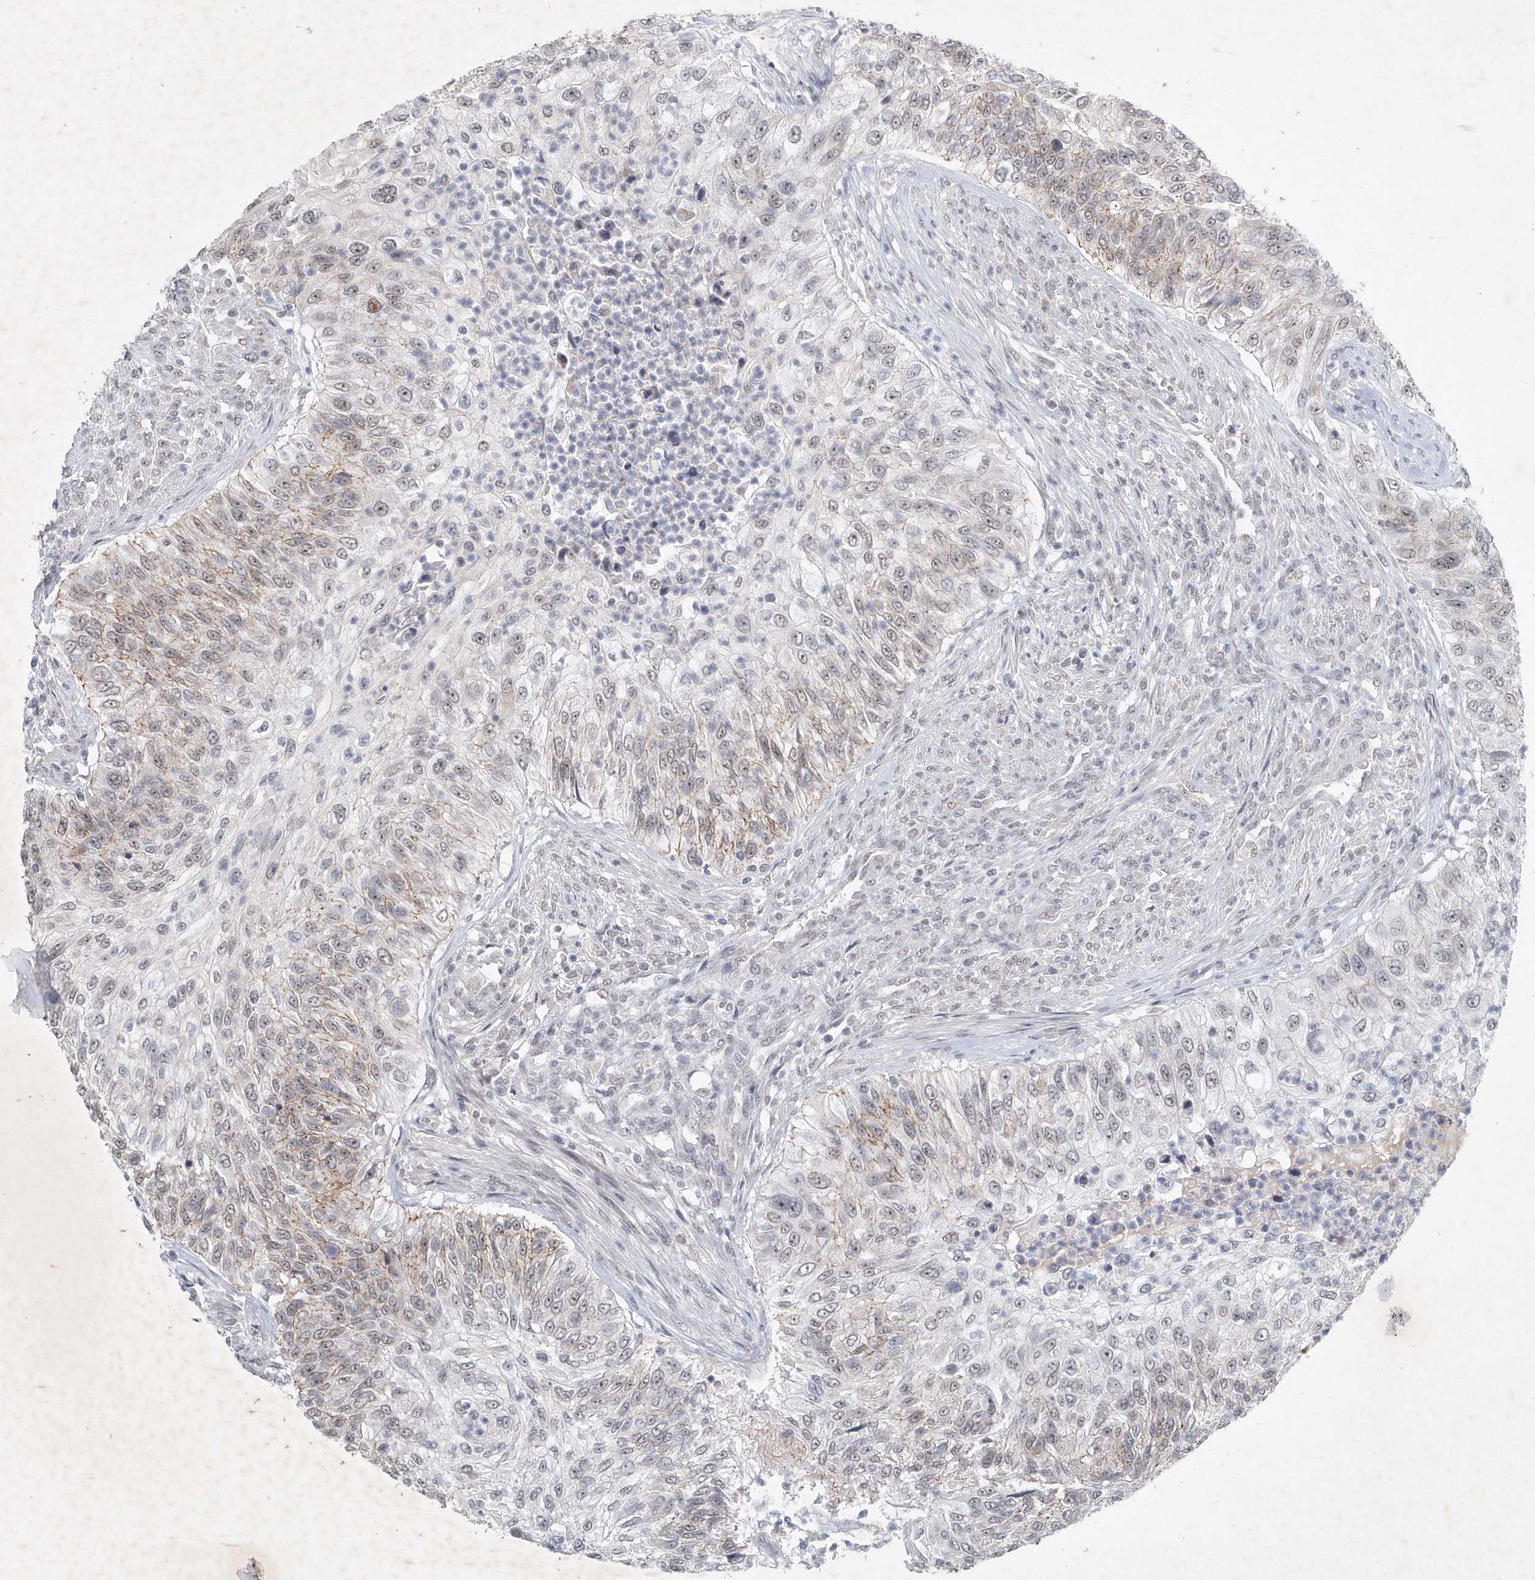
{"staining": {"intensity": "negative", "quantity": "none", "location": "none"}, "tissue": "urothelial cancer", "cell_type": "Tumor cells", "image_type": "cancer", "snomed": [{"axis": "morphology", "description": "Urothelial carcinoma, High grade"}, {"axis": "topography", "description": "Urinary bladder"}], "caption": "Tumor cells are negative for protein expression in human urothelial carcinoma (high-grade).", "gene": "ZBTB9", "patient": {"sex": "female", "age": 60}}